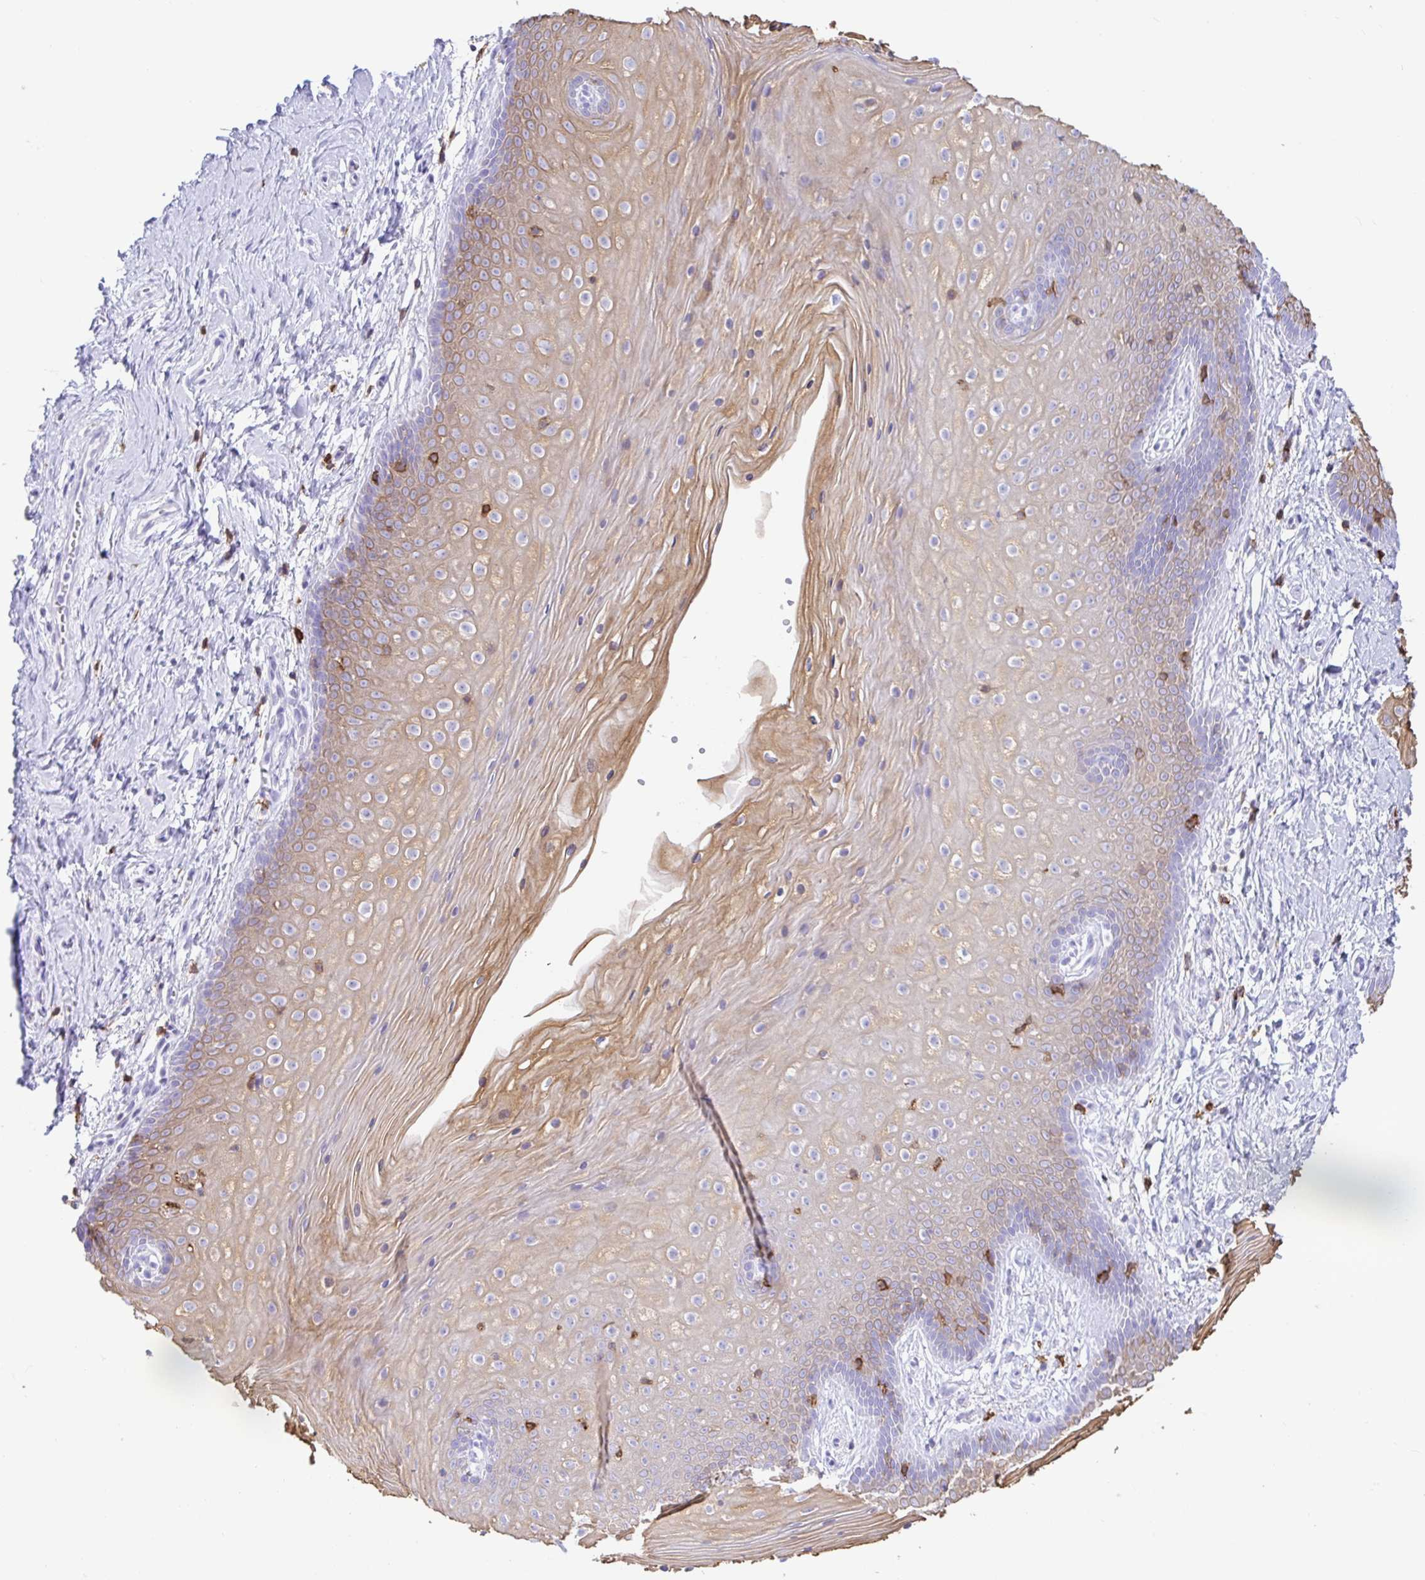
{"staining": {"intensity": "weak", "quantity": "<25%", "location": "cytoplasmic/membranous"}, "tissue": "vagina", "cell_type": "Squamous epithelial cells", "image_type": "normal", "snomed": [{"axis": "morphology", "description": "Normal tissue, NOS"}, {"axis": "topography", "description": "Vagina"}], "caption": "Histopathology image shows no protein staining in squamous epithelial cells of benign vagina.", "gene": "CD5", "patient": {"sex": "female", "age": 38}}